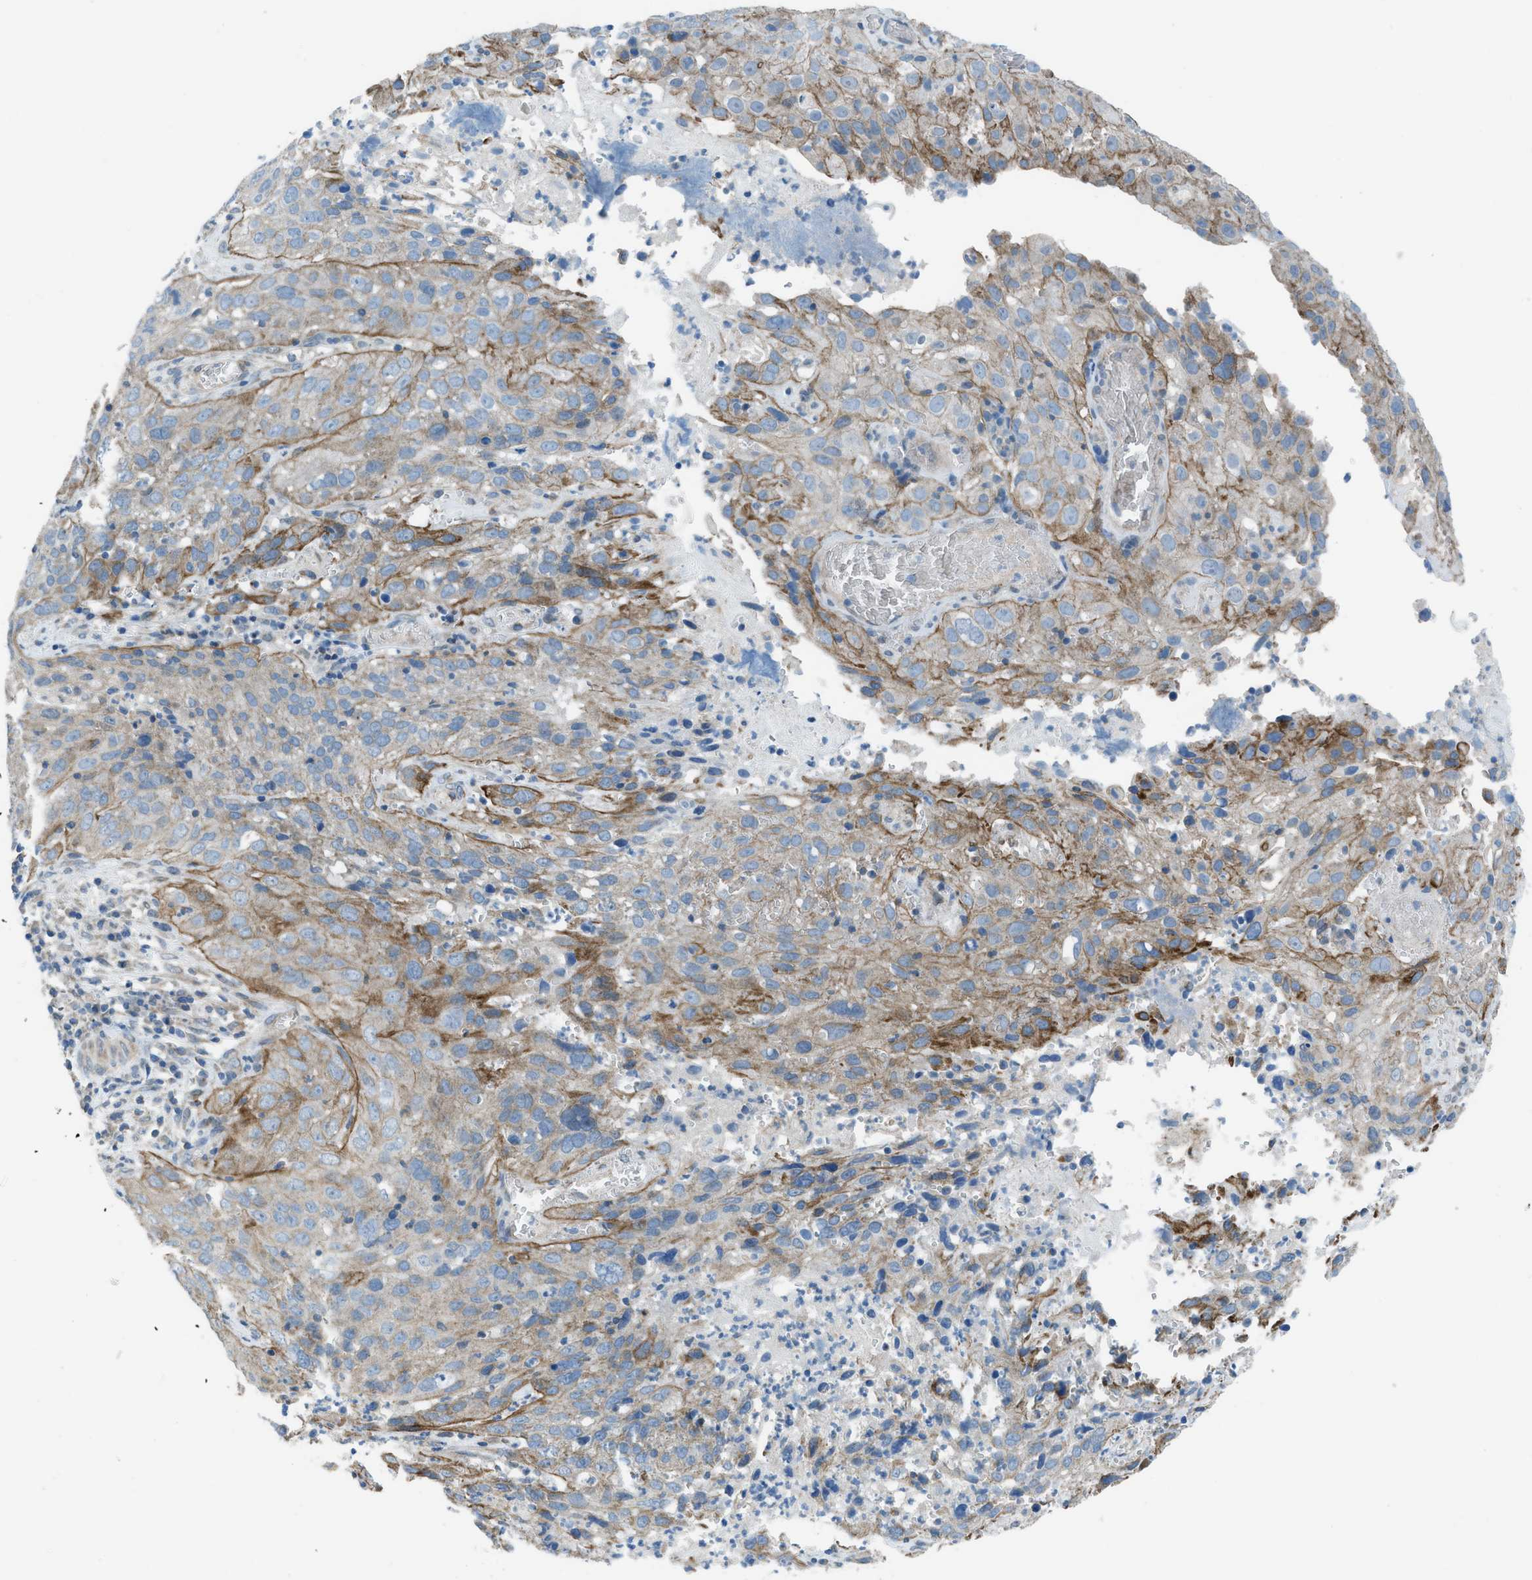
{"staining": {"intensity": "moderate", "quantity": "25%-75%", "location": "cytoplasmic/membranous"}, "tissue": "cervical cancer", "cell_type": "Tumor cells", "image_type": "cancer", "snomed": [{"axis": "morphology", "description": "Squamous cell carcinoma, NOS"}, {"axis": "topography", "description": "Cervix"}], "caption": "This image shows cervical cancer stained with IHC to label a protein in brown. The cytoplasmic/membranous of tumor cells show moderate positivity for the protein. Nuclei are counter-stained blue.", "gene": "PRKN", "patient": {"sex": "female", "age": 32}}